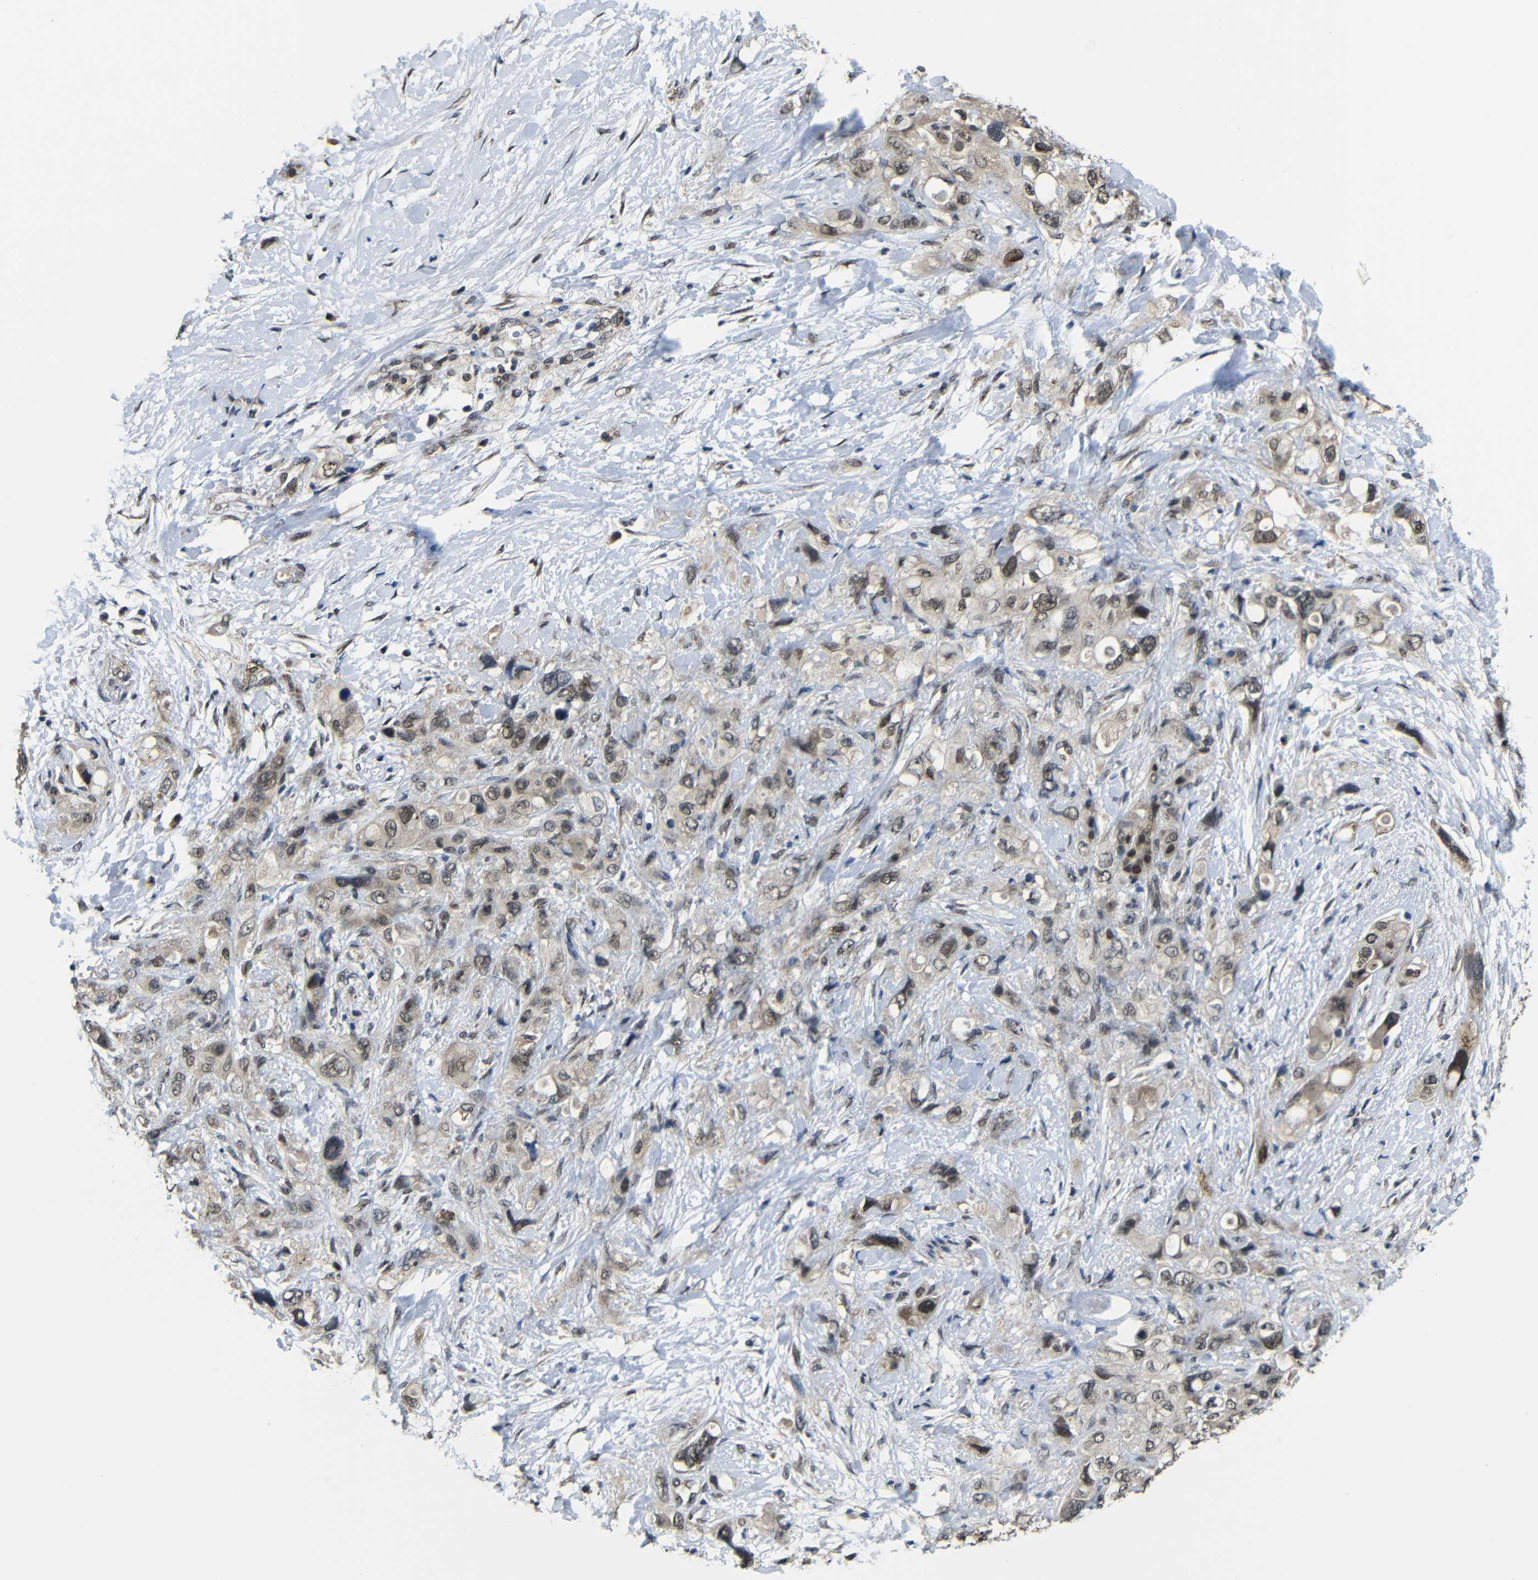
{"staining": {"intensity": "weak", "quantity": "25%-75%", "location": "cytoplasmic/membranous,nuclear"}, "tissue": "pancreatic cancer", "cell_type": "Tumor cells", "image_type": "cancer", "snomed": [{"axis": "morphology", "description": "Adenocarcinoma, NOS"}, {"axis": "topography", "description": "Pancreas"}], "caption": "Protein positivity by IHC shows weak cytoplasmic/membranous and nuclear staining in about 25%-75% of tumor cells in pancreatic cancer. (IHC, brightfield microscopy, high magnification).", "gene": "FAM172A", "patient": {"sex": "female", "age": 56}}